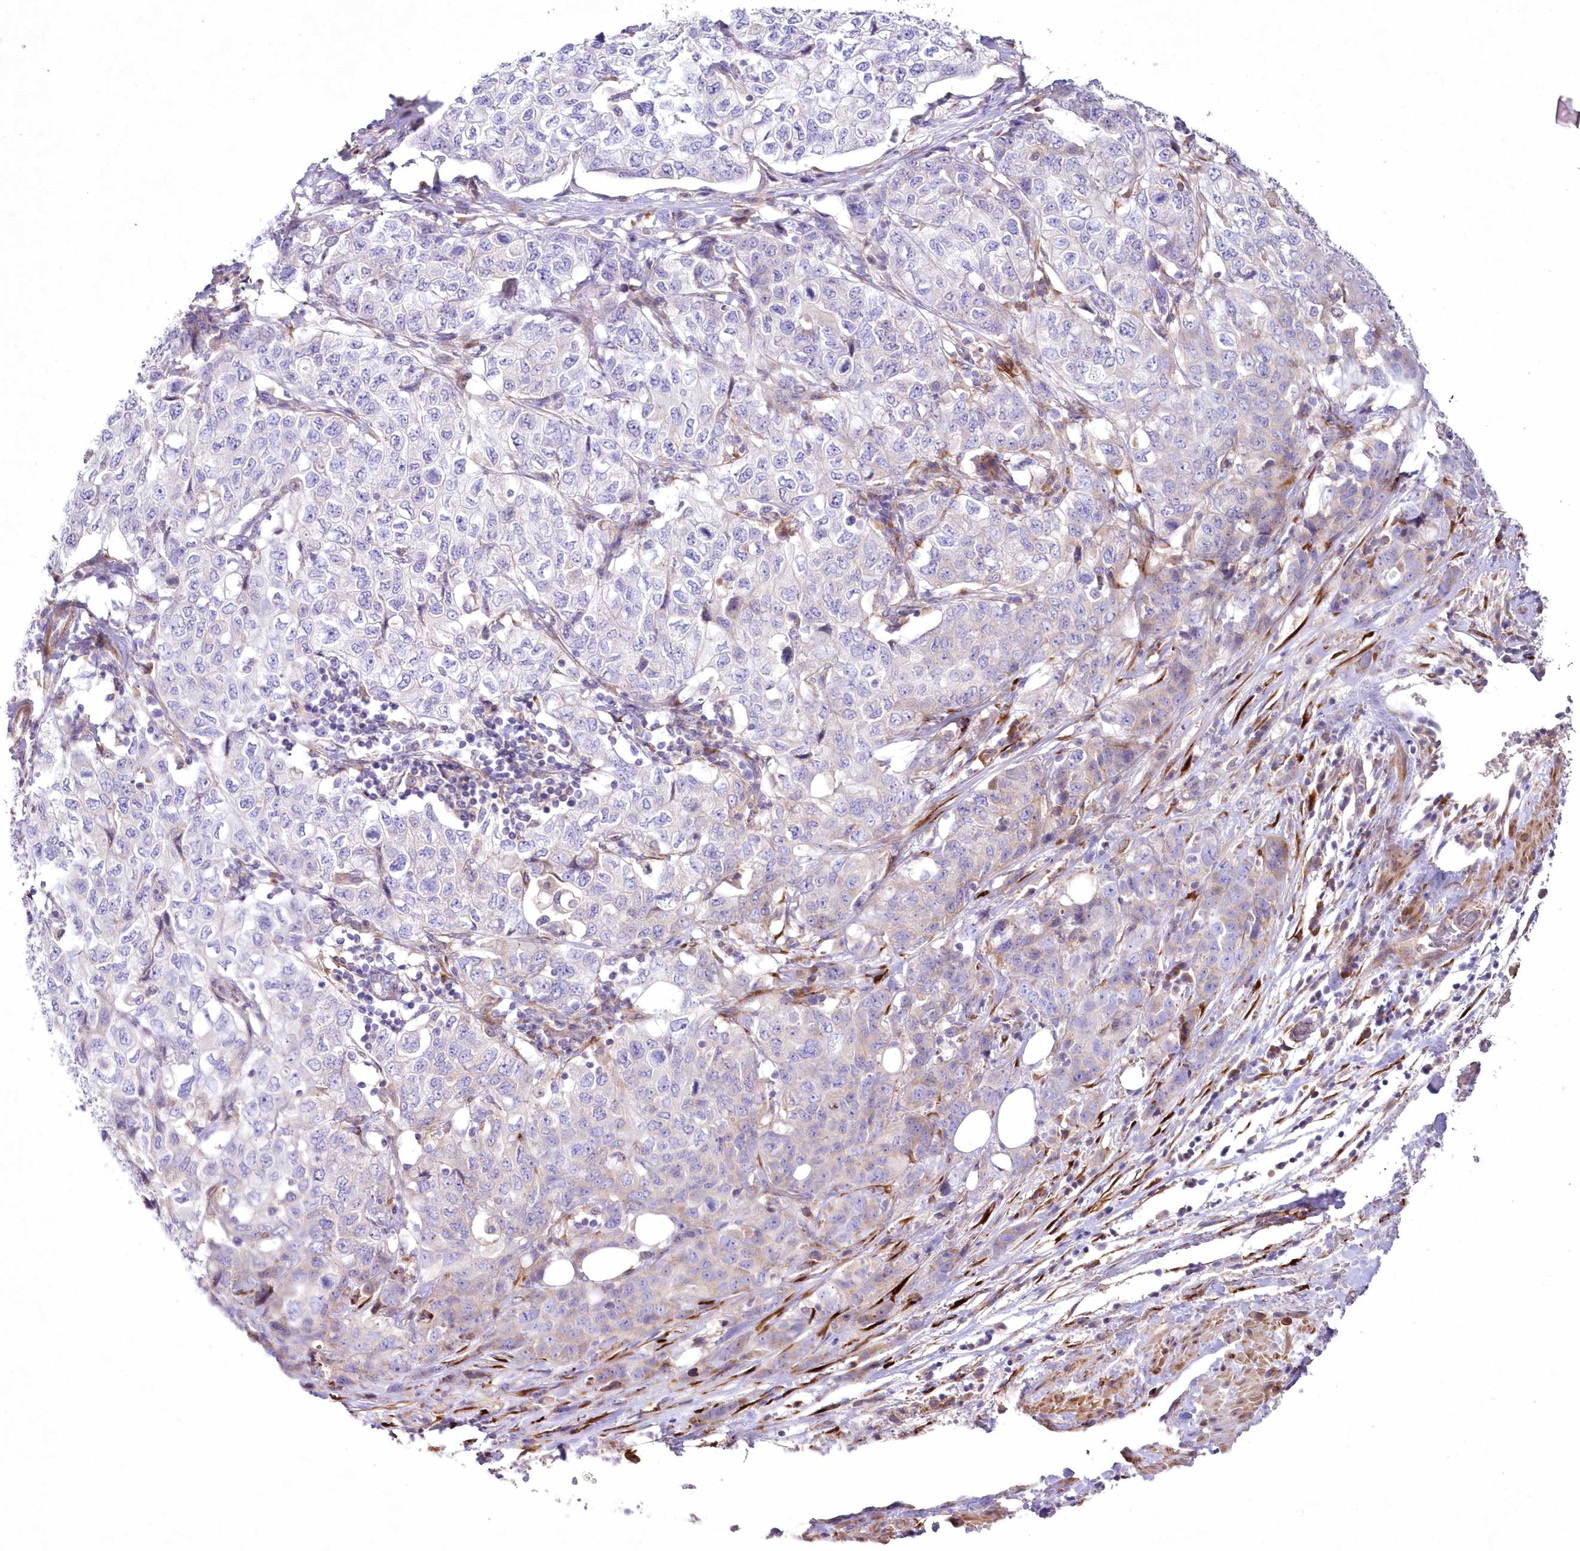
{"staining": {"intensity": "negative", "quantity": "none", "location": "none"}, "tissue": "stomach cancer", "cell_type": "Tumor cells", "image_type": "cancer", "snomed": [{"axis": "morphology", "description": "Adenocarcinoma, NOS"}, {"axis": "topography", "description": "Stomach"}], "caption": "Immunohistochemical staining of stomach cancer exhibits no significant staining in tumor cells.", "gene": "ARFGEF3", "patient": {"sex": "male", "age": 48}}